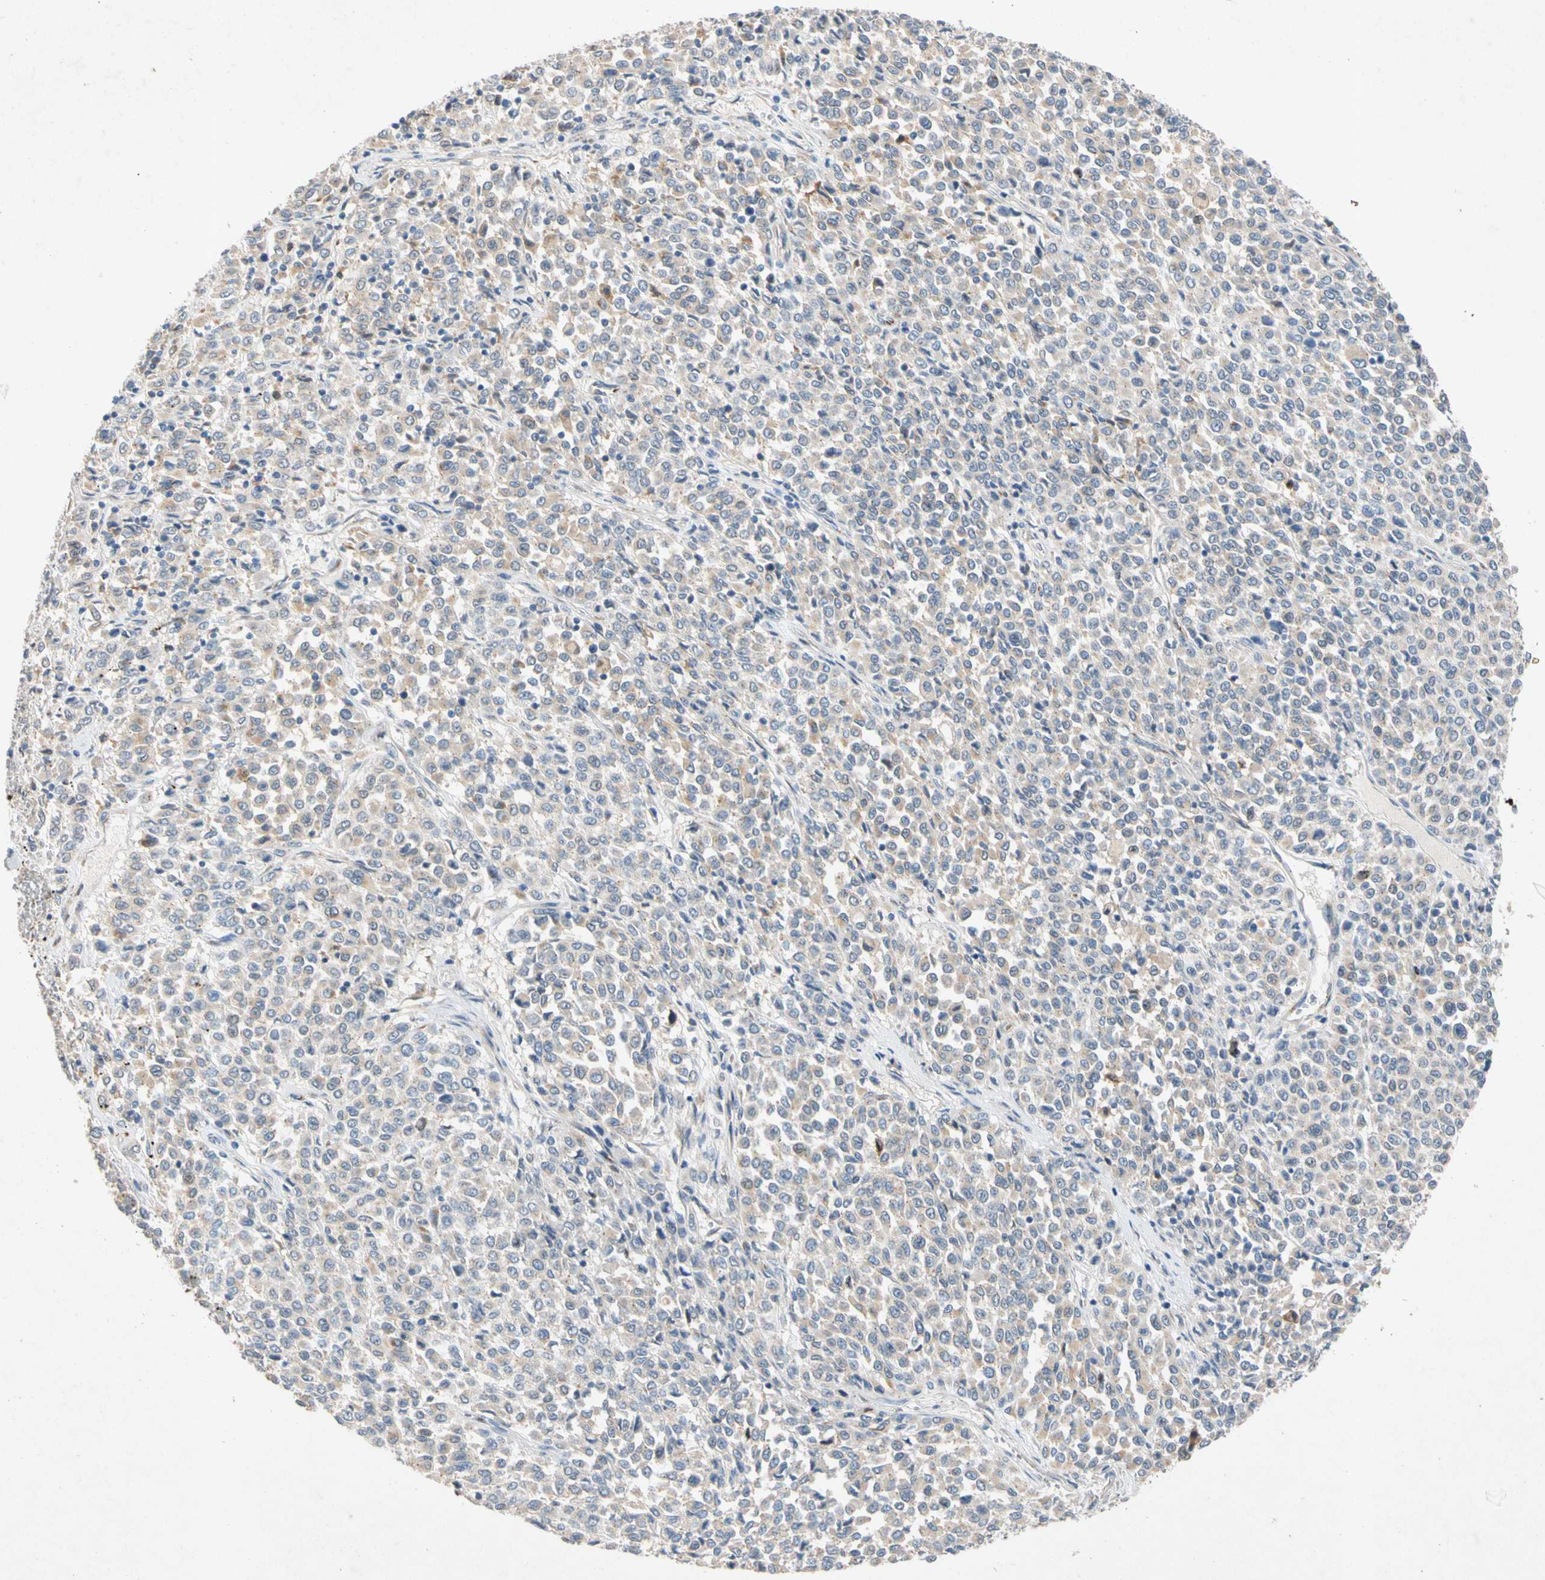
{"staining": {"intensity": "weak", "quantity": "<25%", "location": "cytoplasmic/membranous"}, "tissue": "melanoma", "cell_type": "Tumor cells", "image_type": "cancer", "snomed": [{"axis": "morphology", "description": "Malignant melanoma, Metastatic site"}, {"axis": "topography", "description": "Pancreas"}], "caption": "This is a micrograph of immunohistochemistry (IHC) staining of malignant melanoma (metastatic site), which shows no staining in tumor cells.", "gene": "GASK1B", "patient": {"sex": "female", "age": 30}}